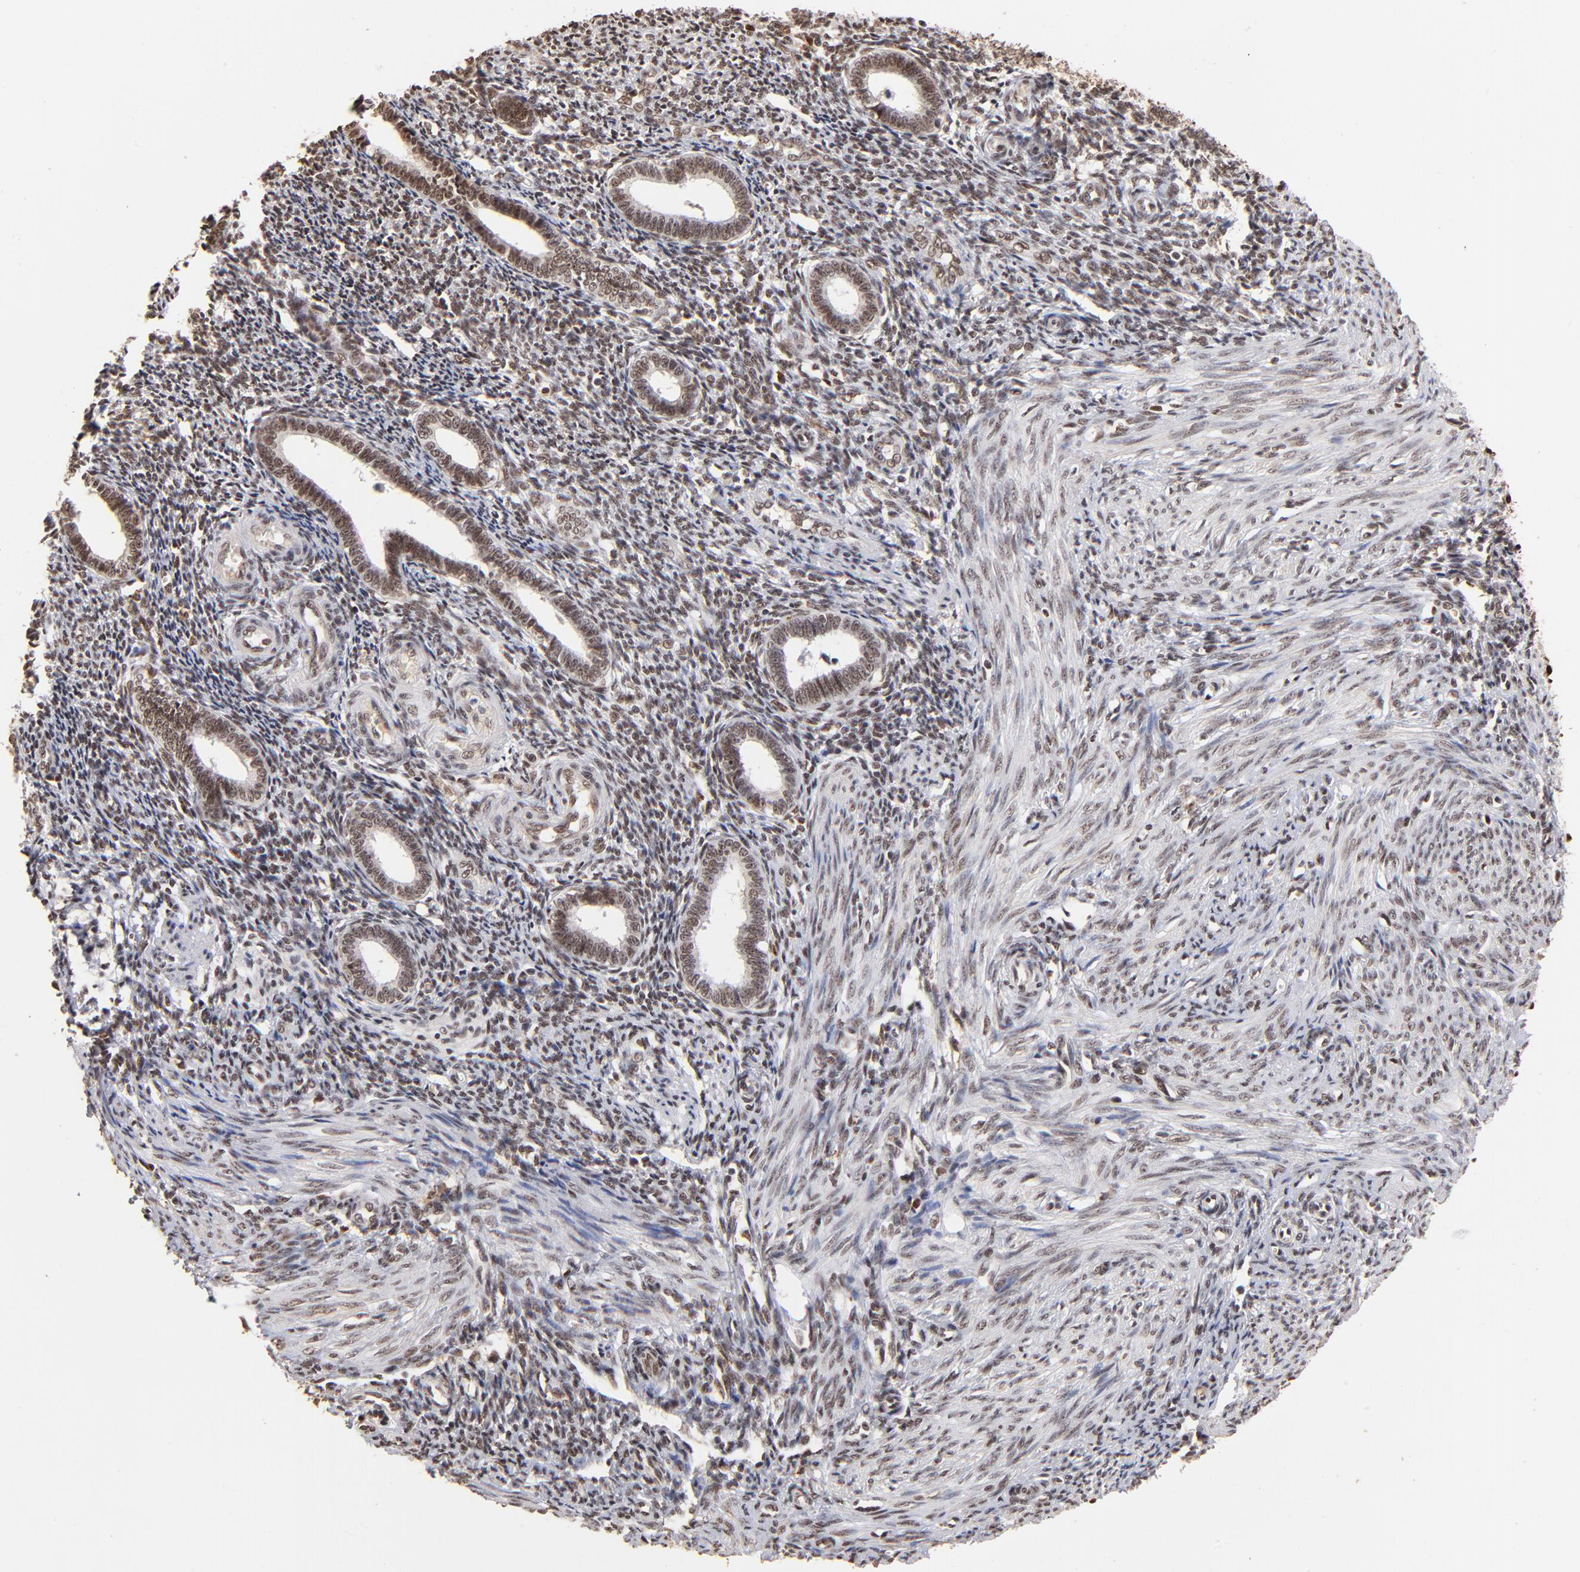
{"staining": {"intensity": "moderate", "quantity": ">75%", "location": "nuclear"}, "tissue": "endometrium", "cell_type": "Cells in endometrial stroma", "image_type": "normal", "snomed": [{"axis": "morphology", "description": "Normal tissue, NOS"}, {"axis": "topography", "description": "Endometrium"}], "caption": "Moderate nuclear staining for a protein is present in about >75% of cells in endometrial stroma of unremarkable endometrium using immunohistochemistry (IHC).", "gene": "ZNF146", "patient": {"sex": "female", "age": 27}}